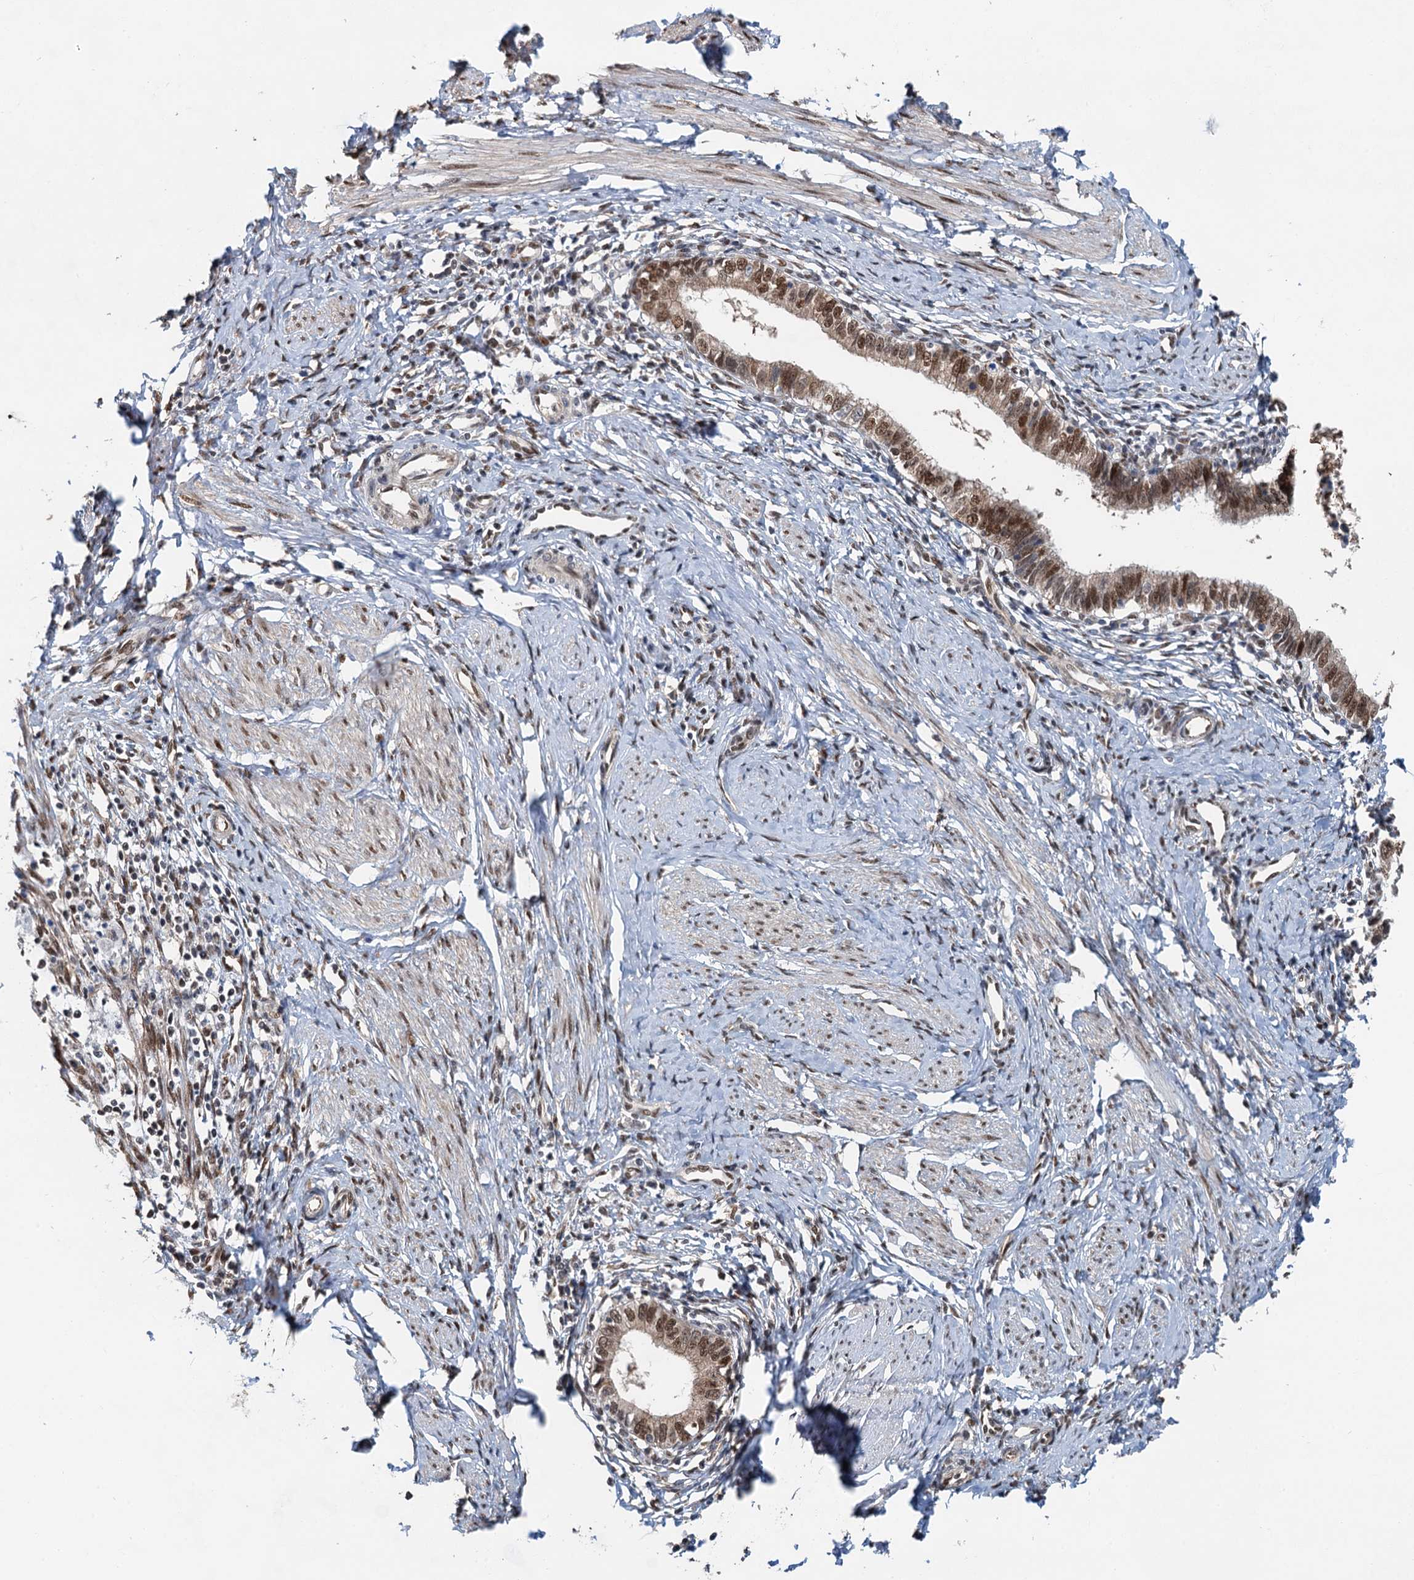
{"staining": {"intensity": "moderate", "quantity": ">75%", "location": "nuclear"}, "tissue": "cervical cancer", "cell_type": "Tumor cells", "image_type": "cancer", "snomed": [{"axis": "morphology", "description": "Adenocarcinoma, NOS"}, {"axis": "topography", "description": "Cervix"}], "caption": "Cervical adenocarcinoma was stained to show a protein in brown. There is medium levels of moderate nuclear staining in about >75% of tumor cells. (Stains: DAB (3,3'-diaminobenzidine) in brown, nuclei in blue, Microscopy: brightfield microscopy at high magnification).", "gene": "CFDP1", "patient": {"sex": "female", "age": 36}}